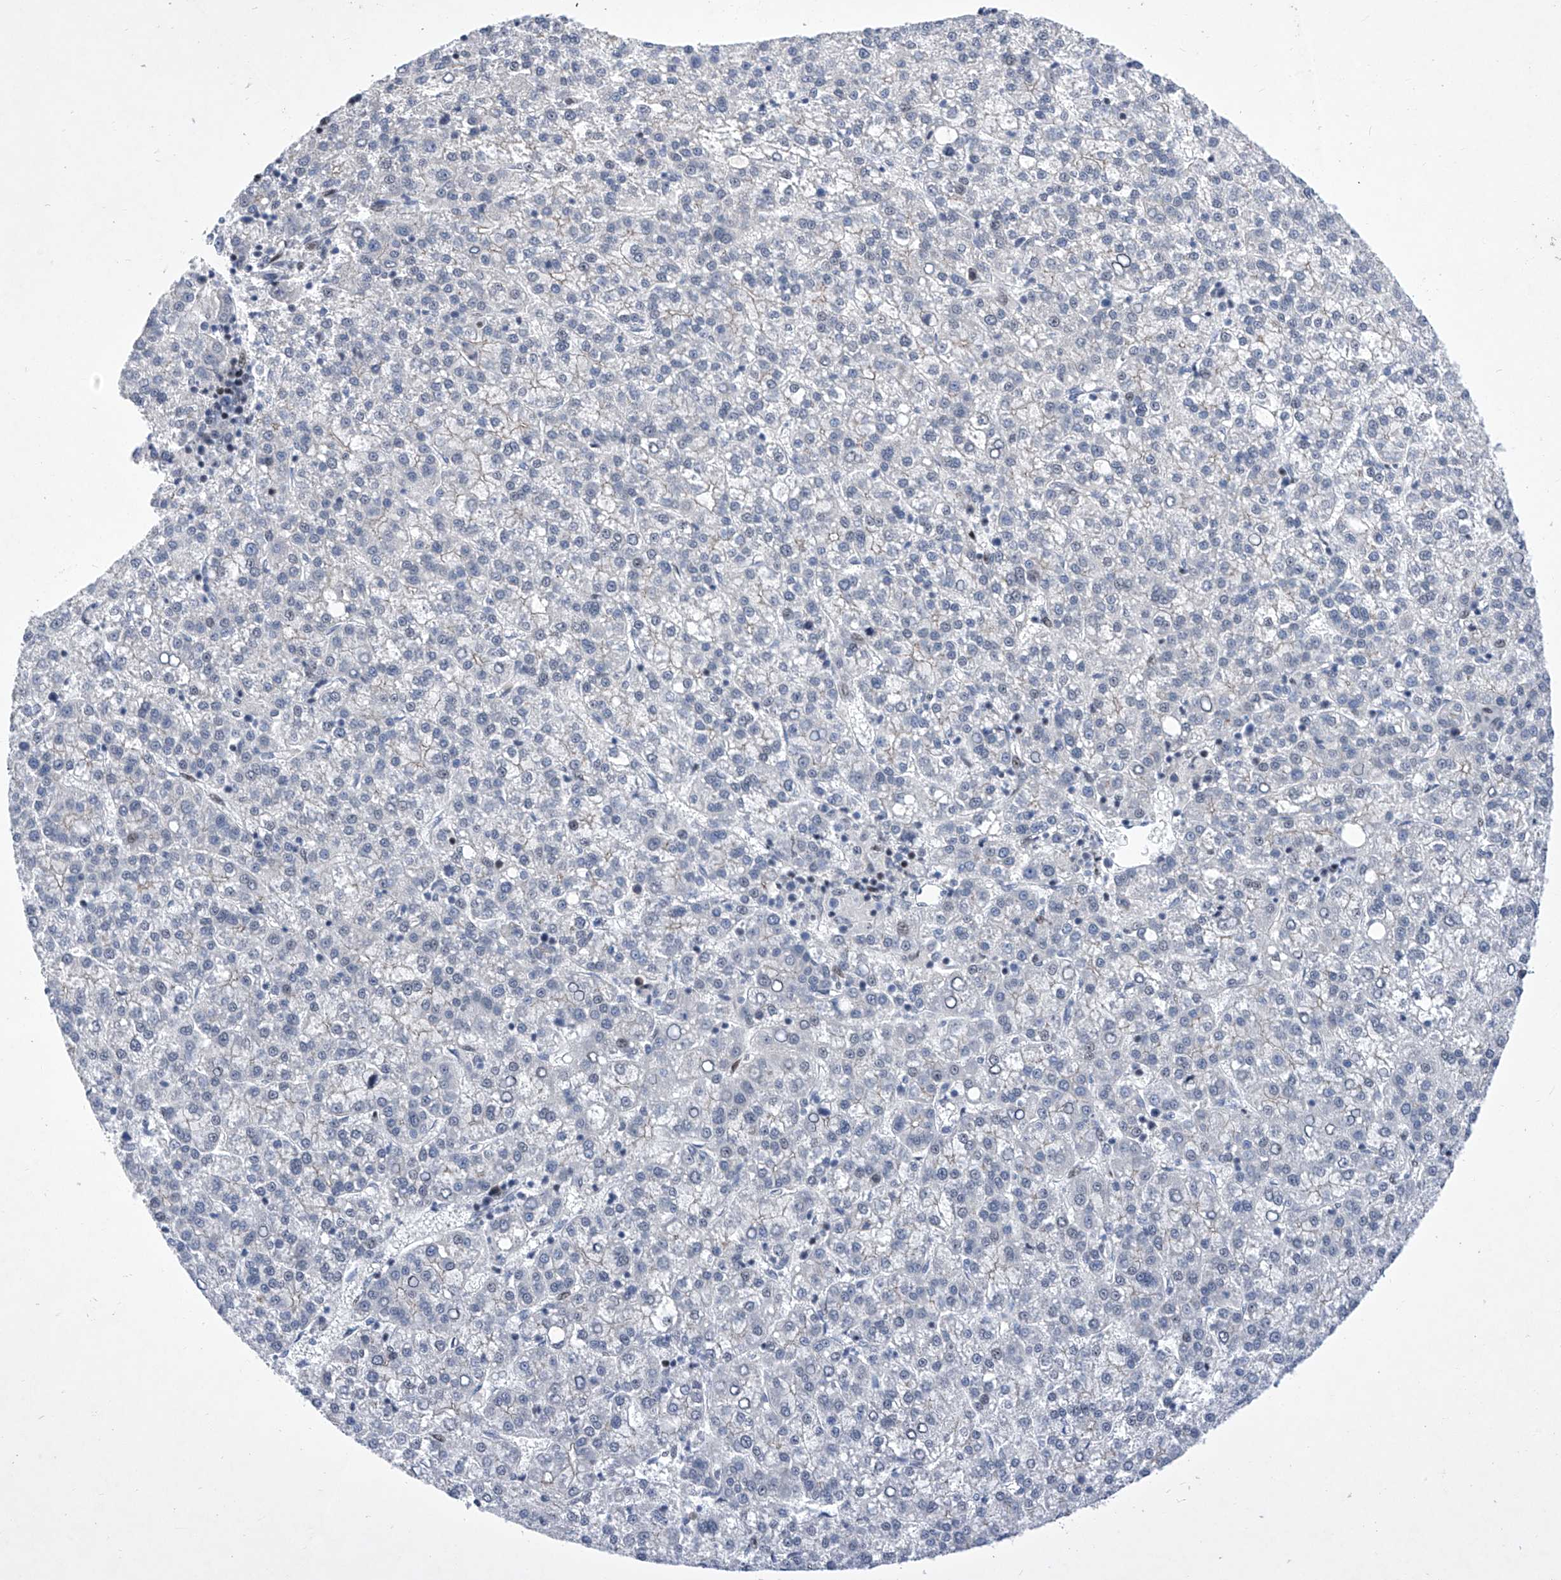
{"staining": {"intensity": "negative", "quantity": "none", "location": "none"}, "tissue": "liver cancer", "cell_type": "Tumor cells", "image_type": "cancer", "snomed": [{"axis": "morphology", "description": "Carcinoma, Hepatocellular, NOS"}, {"axis": "topography", "description": "Liver"}], "caption": "This is an immunohistochemistry (IHC) photomicrograph of liver cancer (hepatocellular carcinoma). There is no positivity in tumor cells.", "gene": "NUFIP1", "patient": {"sex": "female", "age": 58}}